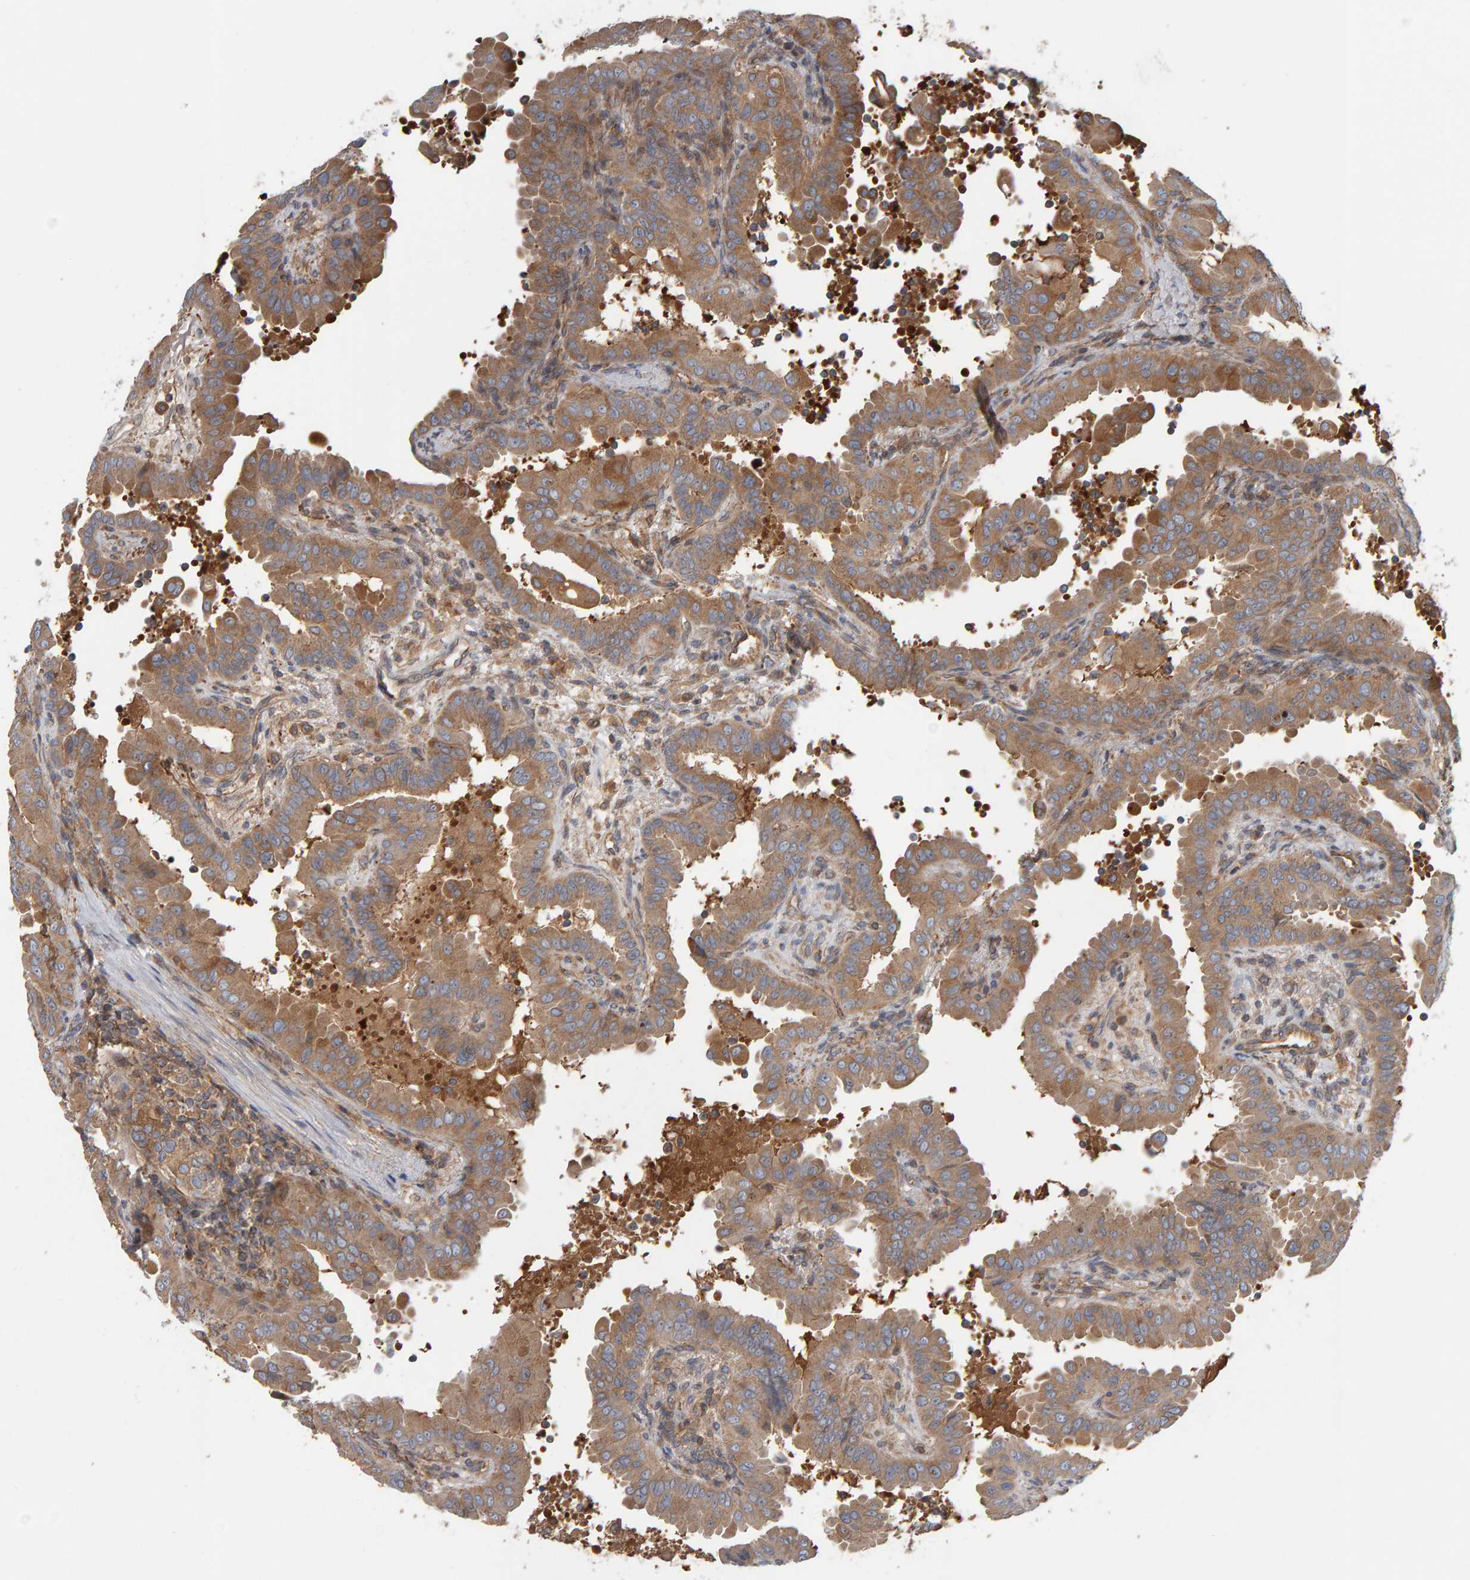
{"staining": {"intensity": "moderate", "quantity": ">75%", "location": "cytoplasmic/membranous"}, "tissue": "thyroid cancer", "cell_type": "Tumor cells", "image_type": "cancer", "snomed": [{"axis": "morphology", "description": "Papillary adenocarcinoma, NOS"}, {"axis": "topography", "description": "Thyroid gland"}], "caption": "Human thyroid cancer stained with a protein marker exhibits moderate staining in tumor cells.", "gene": "C9orf72", "patient": {"sex": "male", "age": 33}}